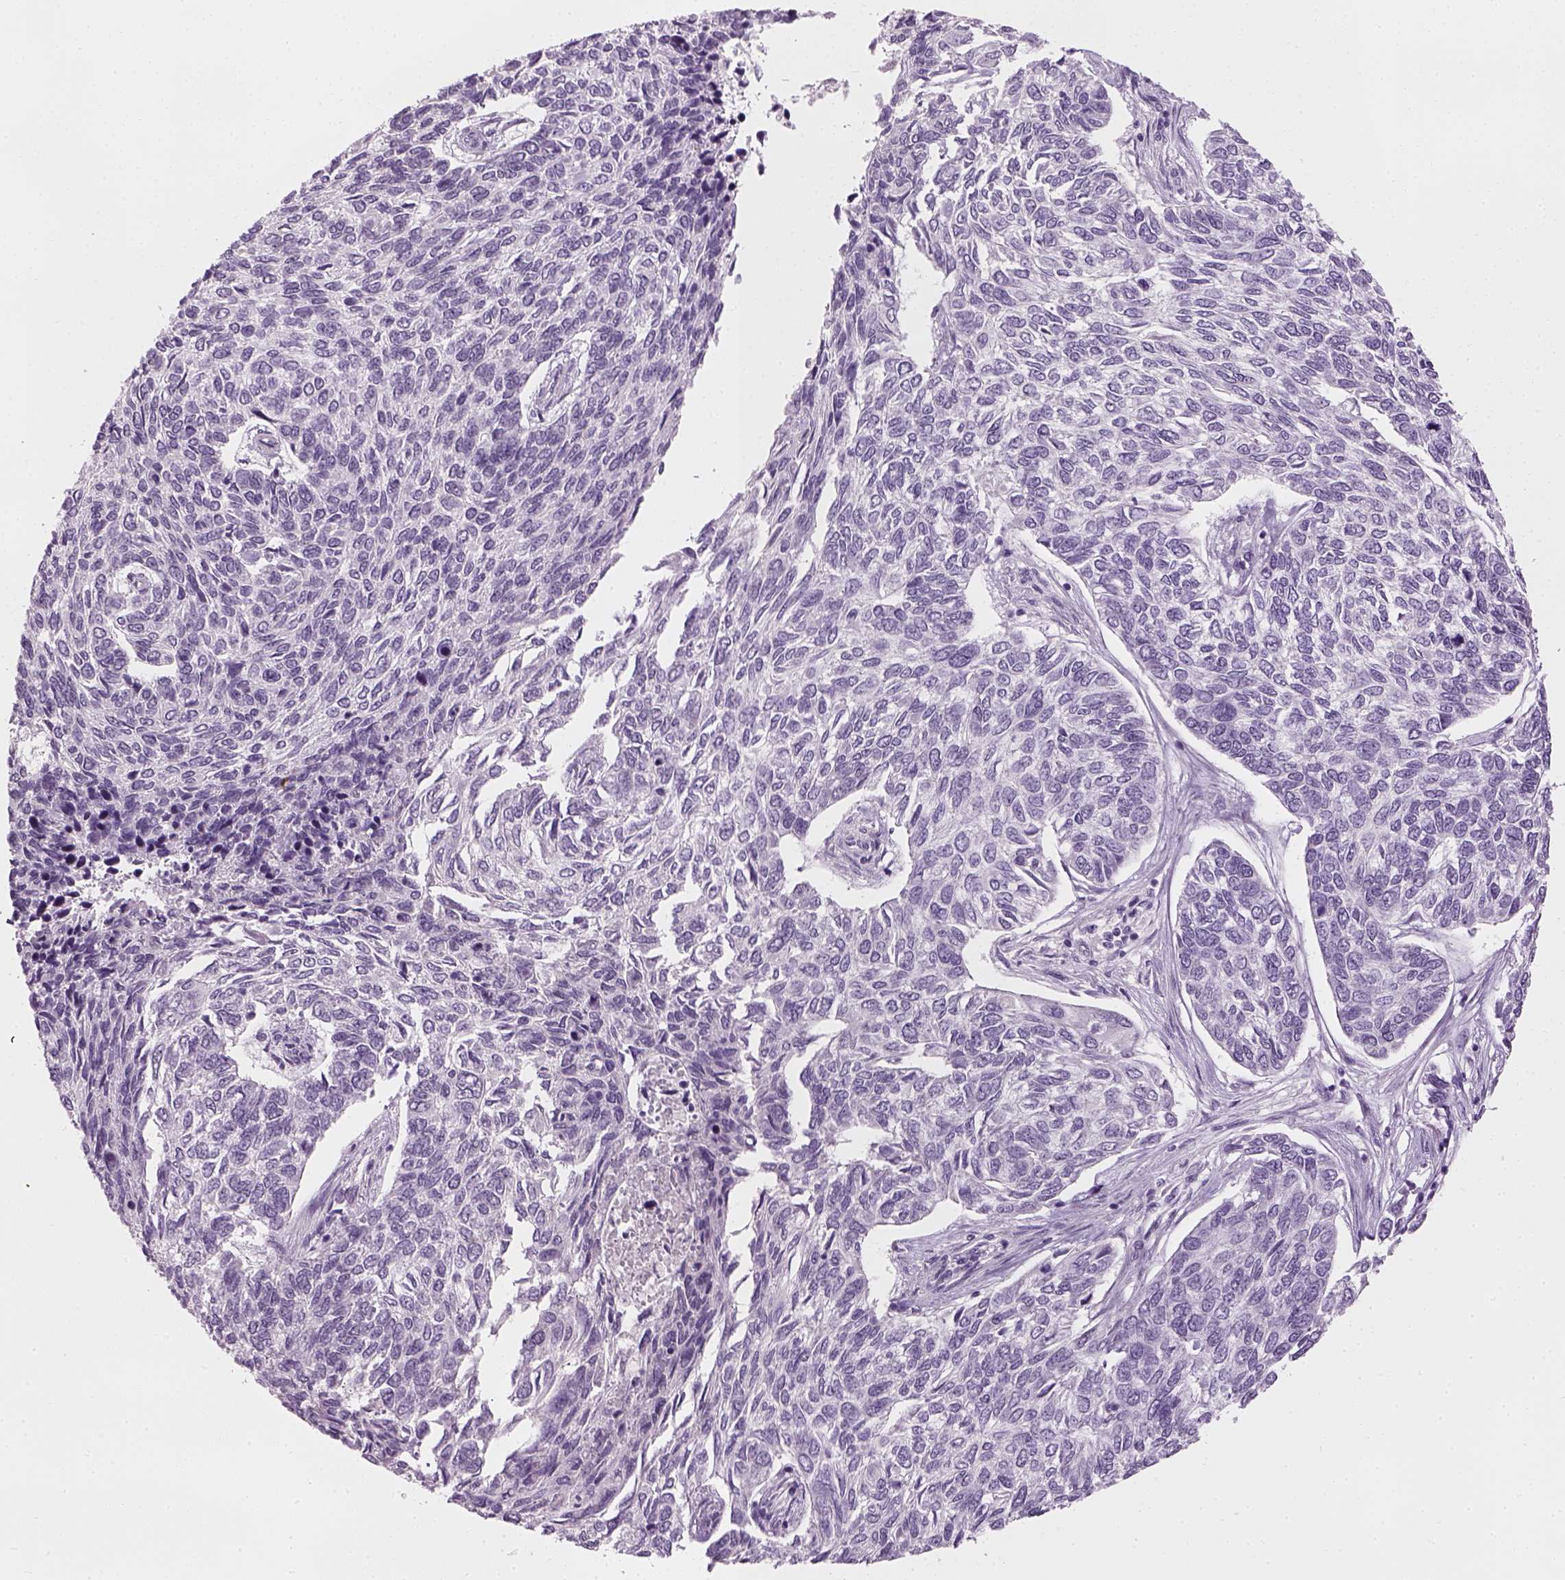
{"staining": {"intensity": "negative", "quantity": "none", "location": "none"}, "tissue": "skin cancer", "cell_type": "Tumor cells", "image_type": "cancer", "snomed": [{"axis": "morphology", "description": "Basal cell carcinoma"}, {"axis": "topography", "description": "Skin"}], "caption": "Tumor cells are negative for protein expression in human basal cell carcinoma (skin). (Immunohistochemistry (ihc), brightfield microscopy, high magnification).", "gene": "TH", "patient": {"sex": "female", "age": 65}}